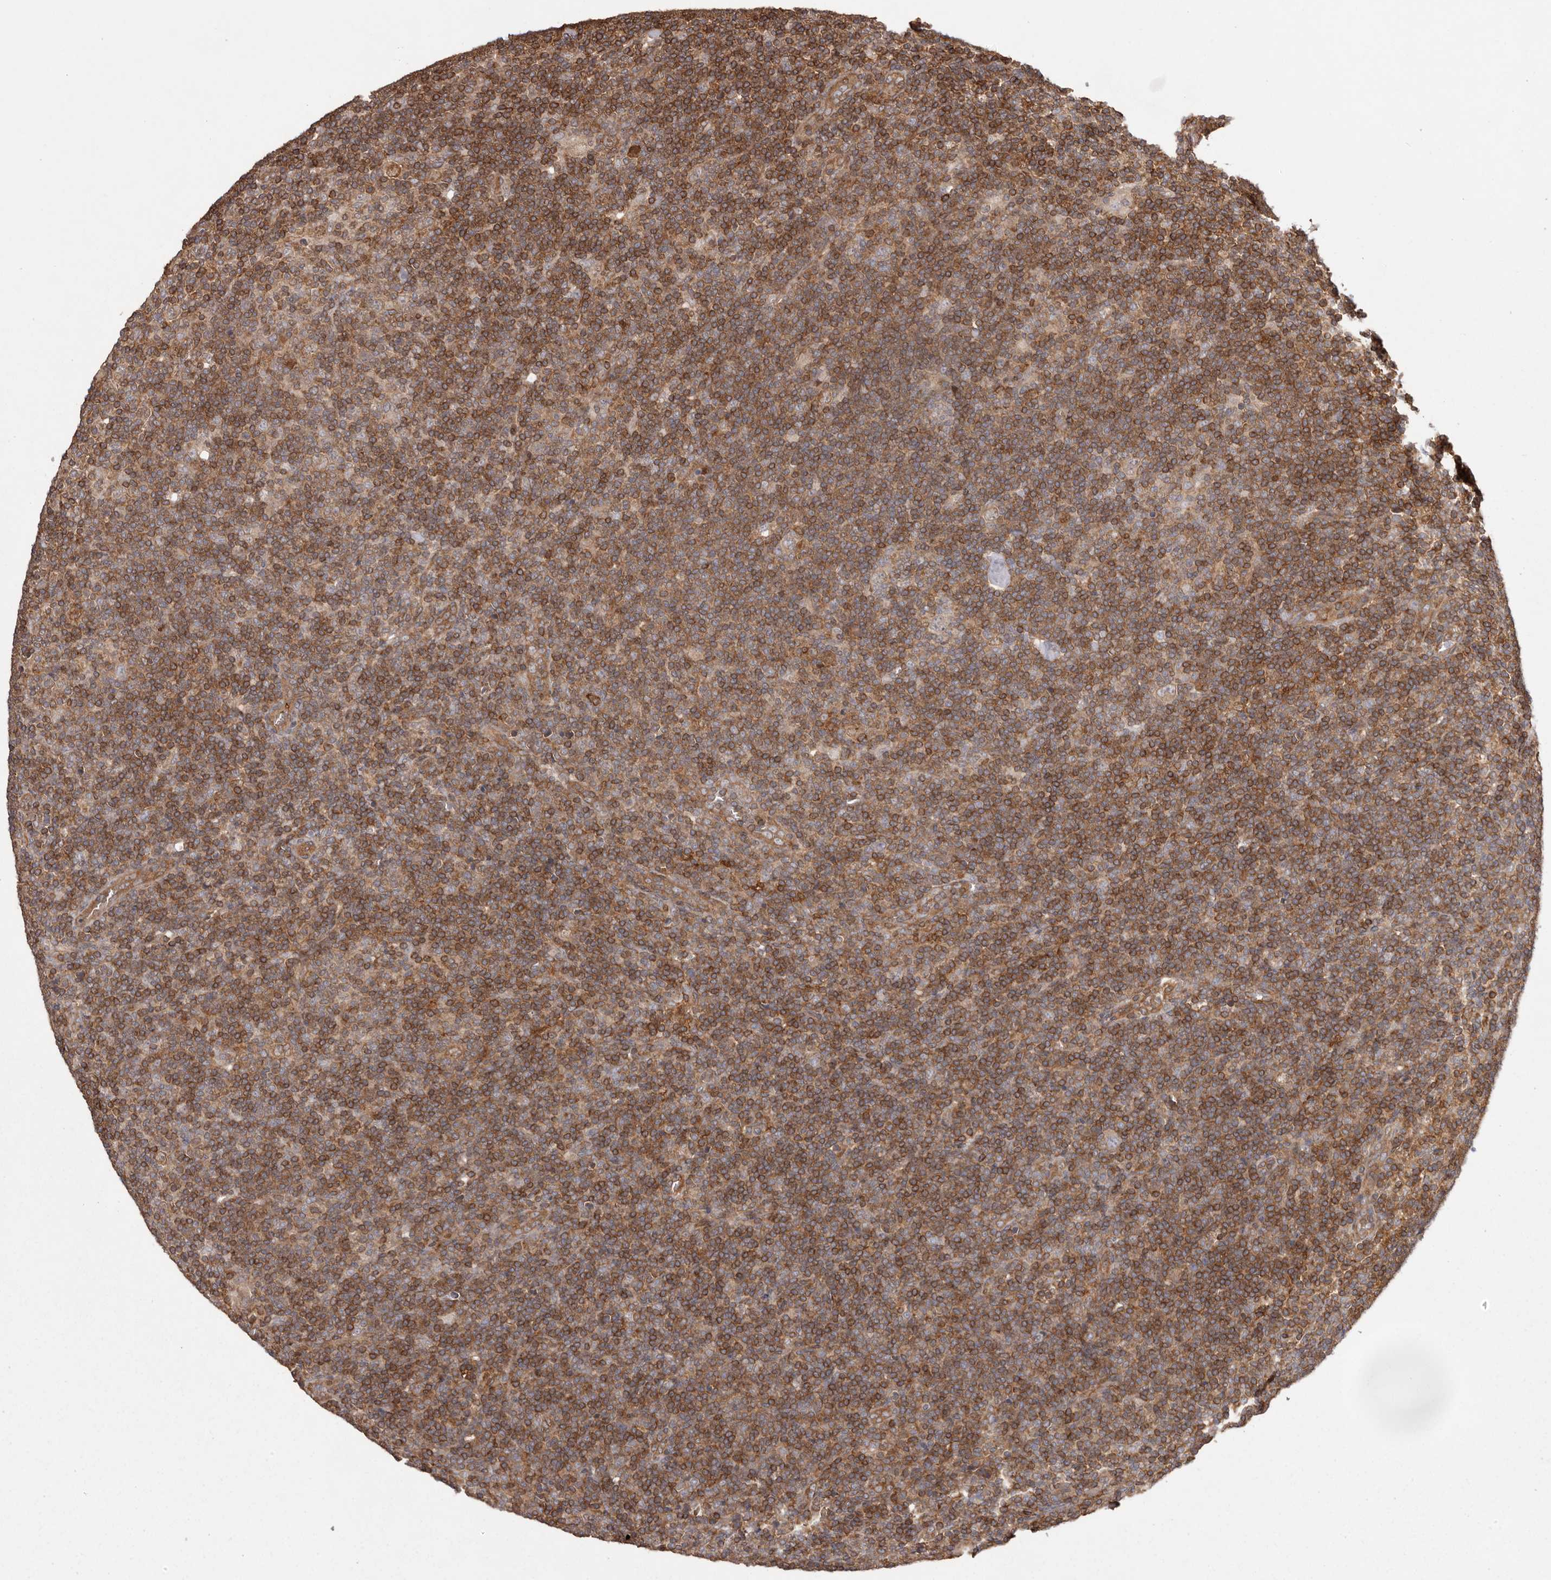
{"staining": {"intensity": "weak", "quantity": ">75%", "location": "cytoplasmic/membranous"}, "tissue": "lymphoma", "cell_type": "Tumor cells", "image_type": "cancer", "snomed": [{"axis": "morphology", "description": "Hodgkin's disease, NOS"}, {"axis": "topography", "description": "Lymph node"}], "caption": "There is low levels of weak cytoplasmic/membranous positivity in tumor cells of lymphoma, as demonstrated by immunohistochemical staining (brown color).", "gene": "NFKBIA", "patient": {"sex": "female", "age": 57}}